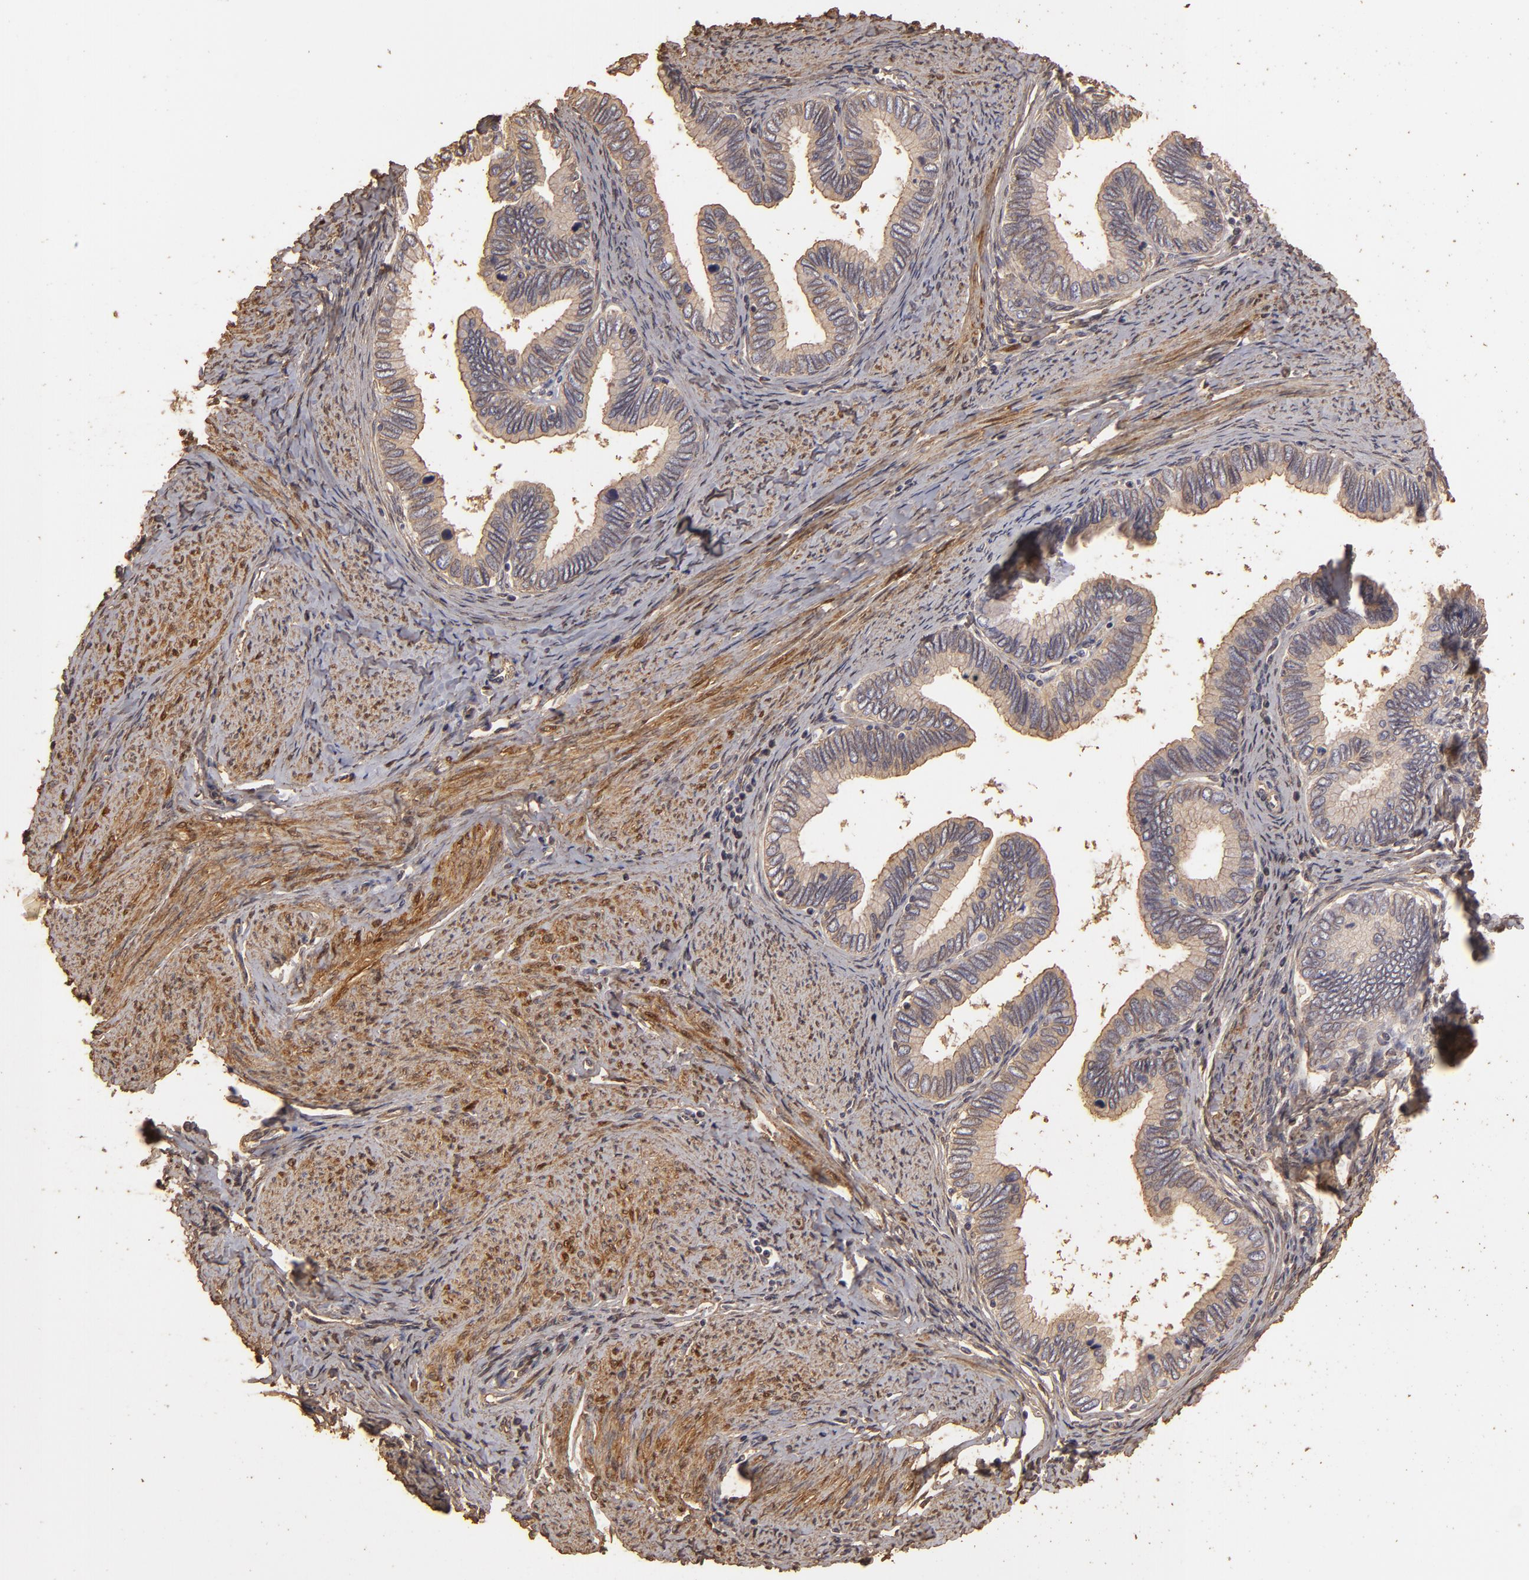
{"staining": {"intensity": "weak", "quantity": ">75%", "location": "cytoplasmic/membranous"}, "tissue": "cervical cancer", "cell_type": "Tumor cells", "image_type": "cancer", "snomed": [{"axis": "morphology", "description": "Adenocarcinoma, NOS"}, {"axis": "topography", "description": "Cervix"}], "caption": "Immunohistochemistry image of neoplastic tissue: cervical cancer stained using immunohistochemistry (IHC) shows low levels of weak protein expression localized specifically in the cytoplasmic/membranous of tumor cells, appearing as a cytoplasmic/membranous brown color.", "gene": "HSPB6", "patient": {"sex": "female", "age": 49}}